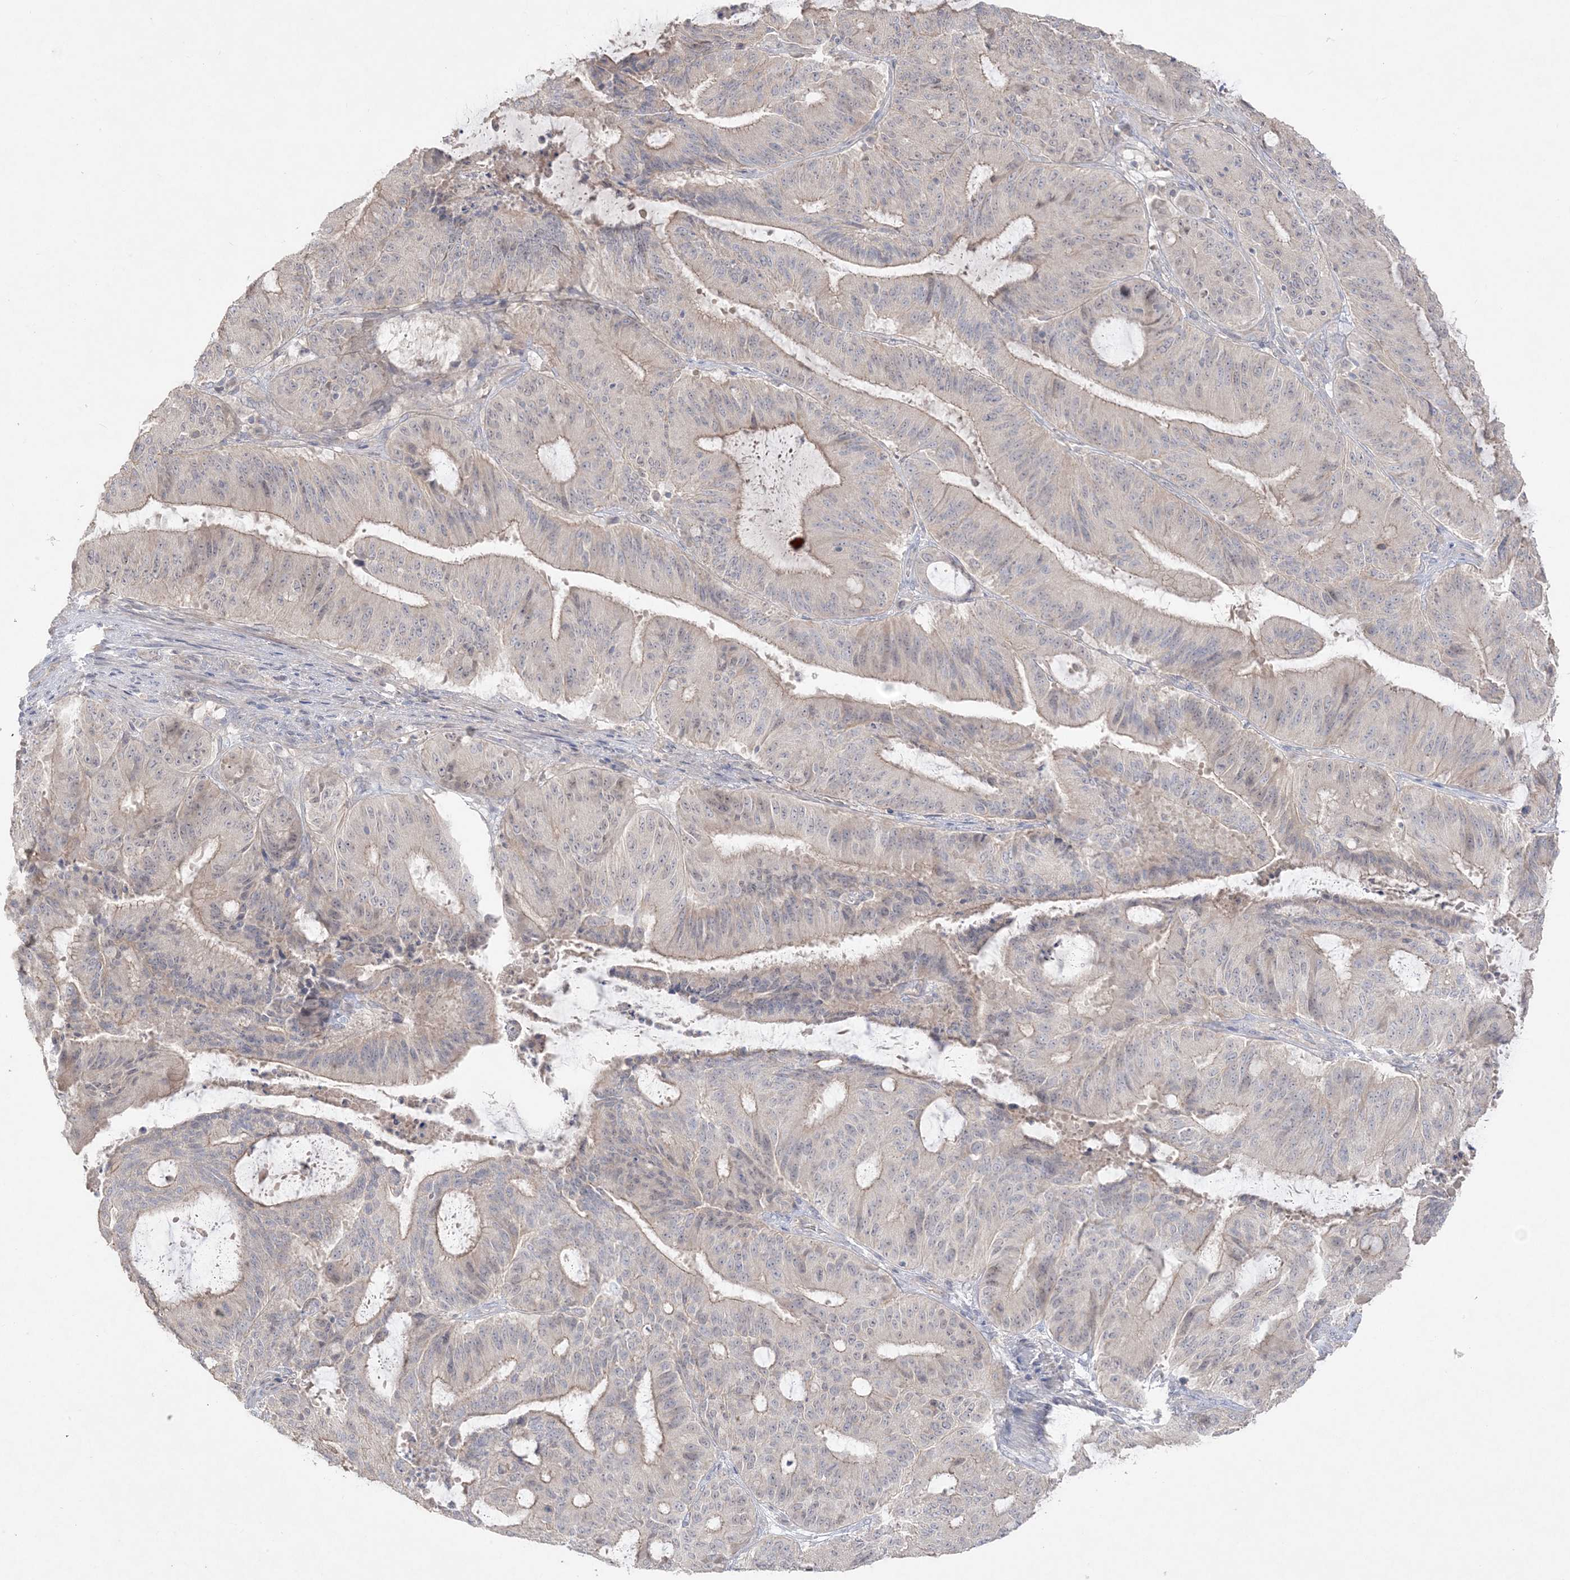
{"staining": {"intensity": "weak", "quantity": "25%-75%", "location": "cytoplasmic/membranous"}, "tissue": "liver cancer", "cell_type": "Tumor cells", "image_type": "cancer", "snomed": [{"axis": "morphology", "description": "Normal tissue, NOS"}, {"axis": "morphology", "description": "Cholangiocarcinoma"}, {"axis": "topography", "description": "Liver"}, {"axis": "topography", "description": "Peripheral nerve tissue"}], "caption": "This histopathology image demonstrates liver cholangiocarcinoma stained with IHC to label a protein in brown. The cytoplasmic/membranous of tumor cells show weak positivity for the protein. Nuclei are counter-stained blue.", "gene": "SH3BP4", "patient": {"sex": "female", "age": 73}}